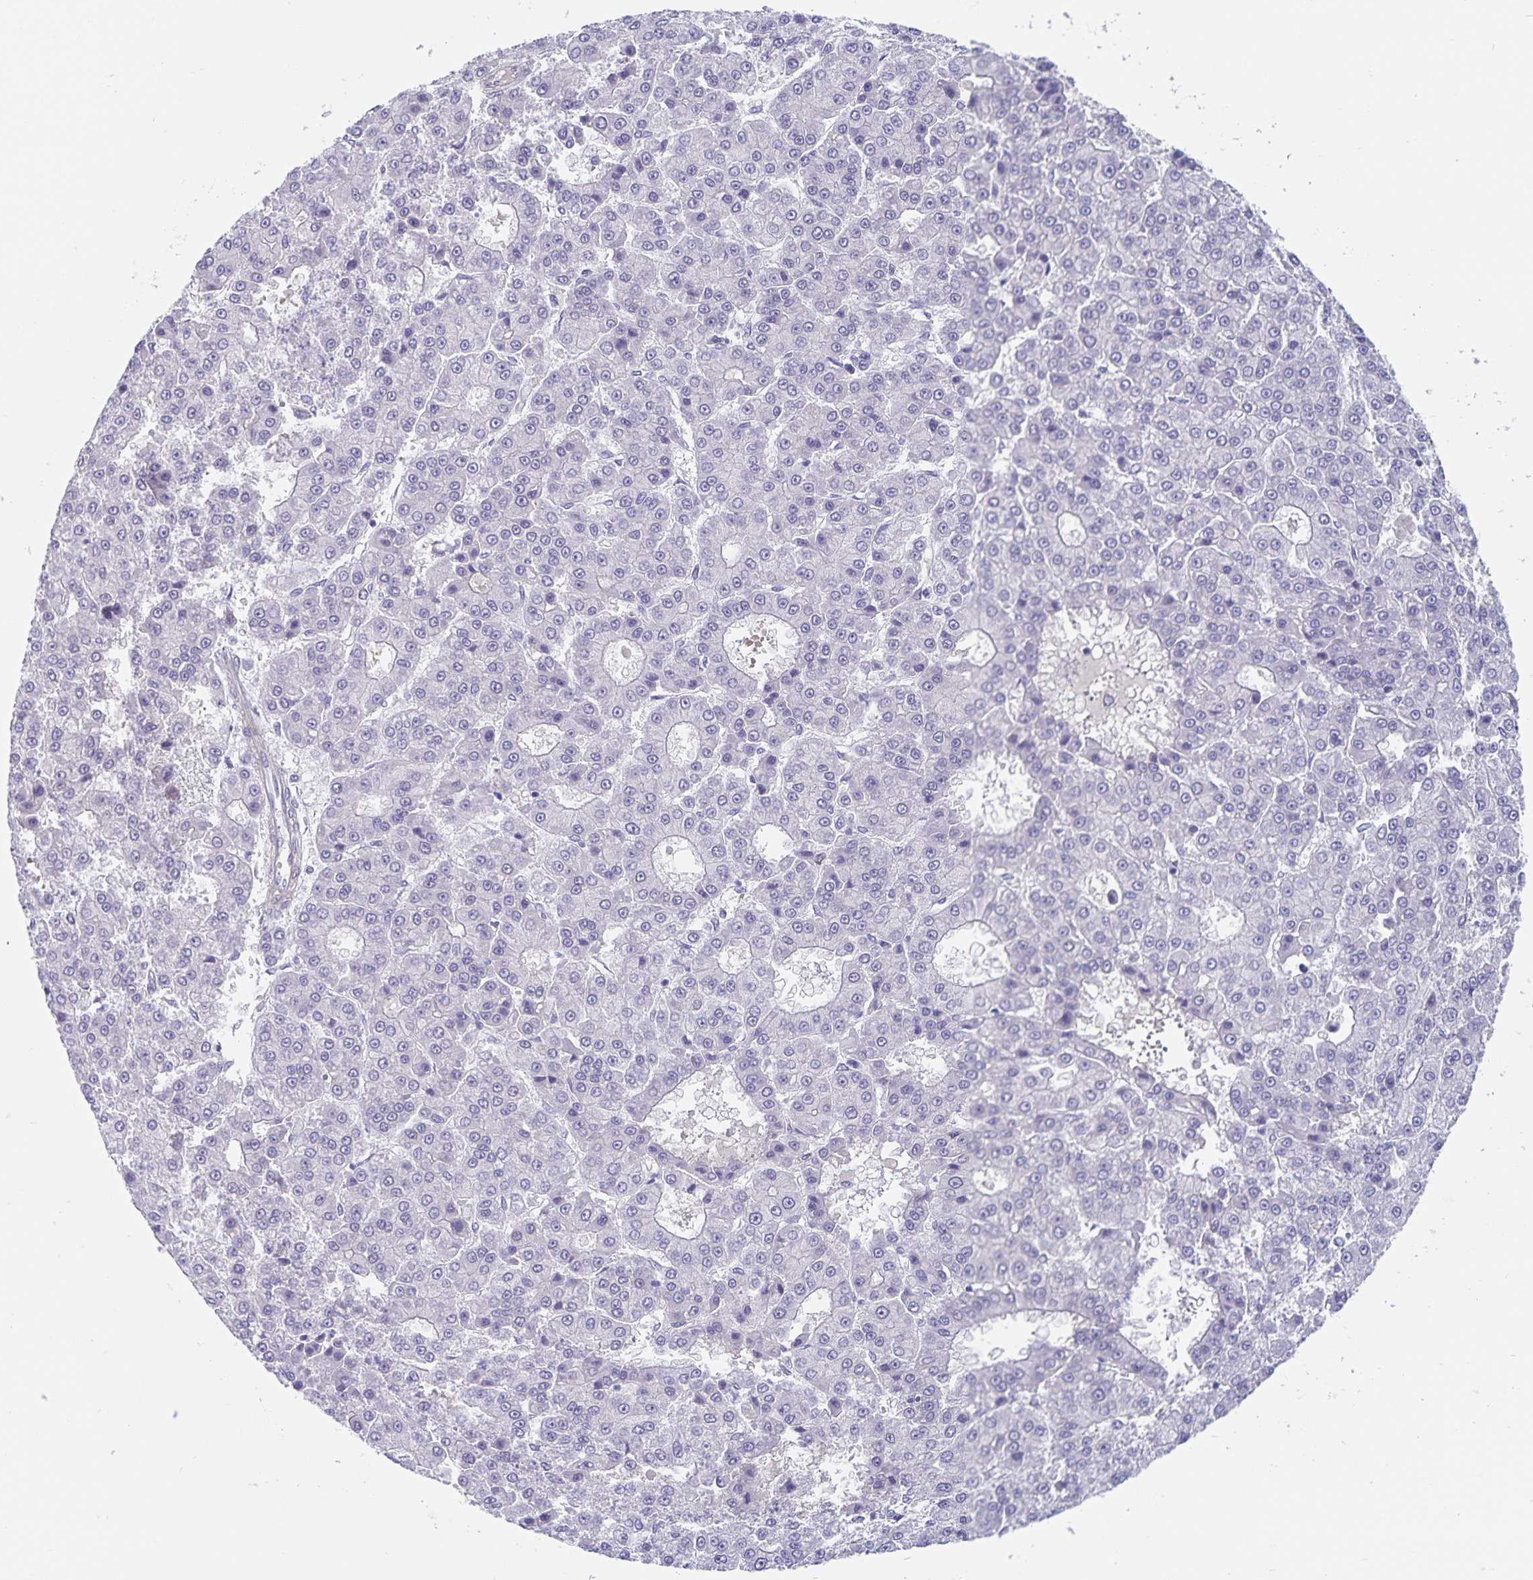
{"staining": {"intensity": "negative", "quantity": "none", "location": "none"}, "tissue": "liver cancer", "cell_type": "Tumor cells", "image_type": "cancer", "snomed": [{"axis": "morphology", "description": "Carcinoma, Hepatocellular, NOS"}, {"axis": "topography", "description": "Liver"}], "caption": "Immunohistochemical staining of liver cancer (hepatocellular carcinoma) demonstrates no significant positivity in tumor cells. (DAB (3,3'-diaminobenzidine) immunohistochemistry, high magnification).", "gene": "BAG6", "patient": {"sex": "male", "age": 70}}